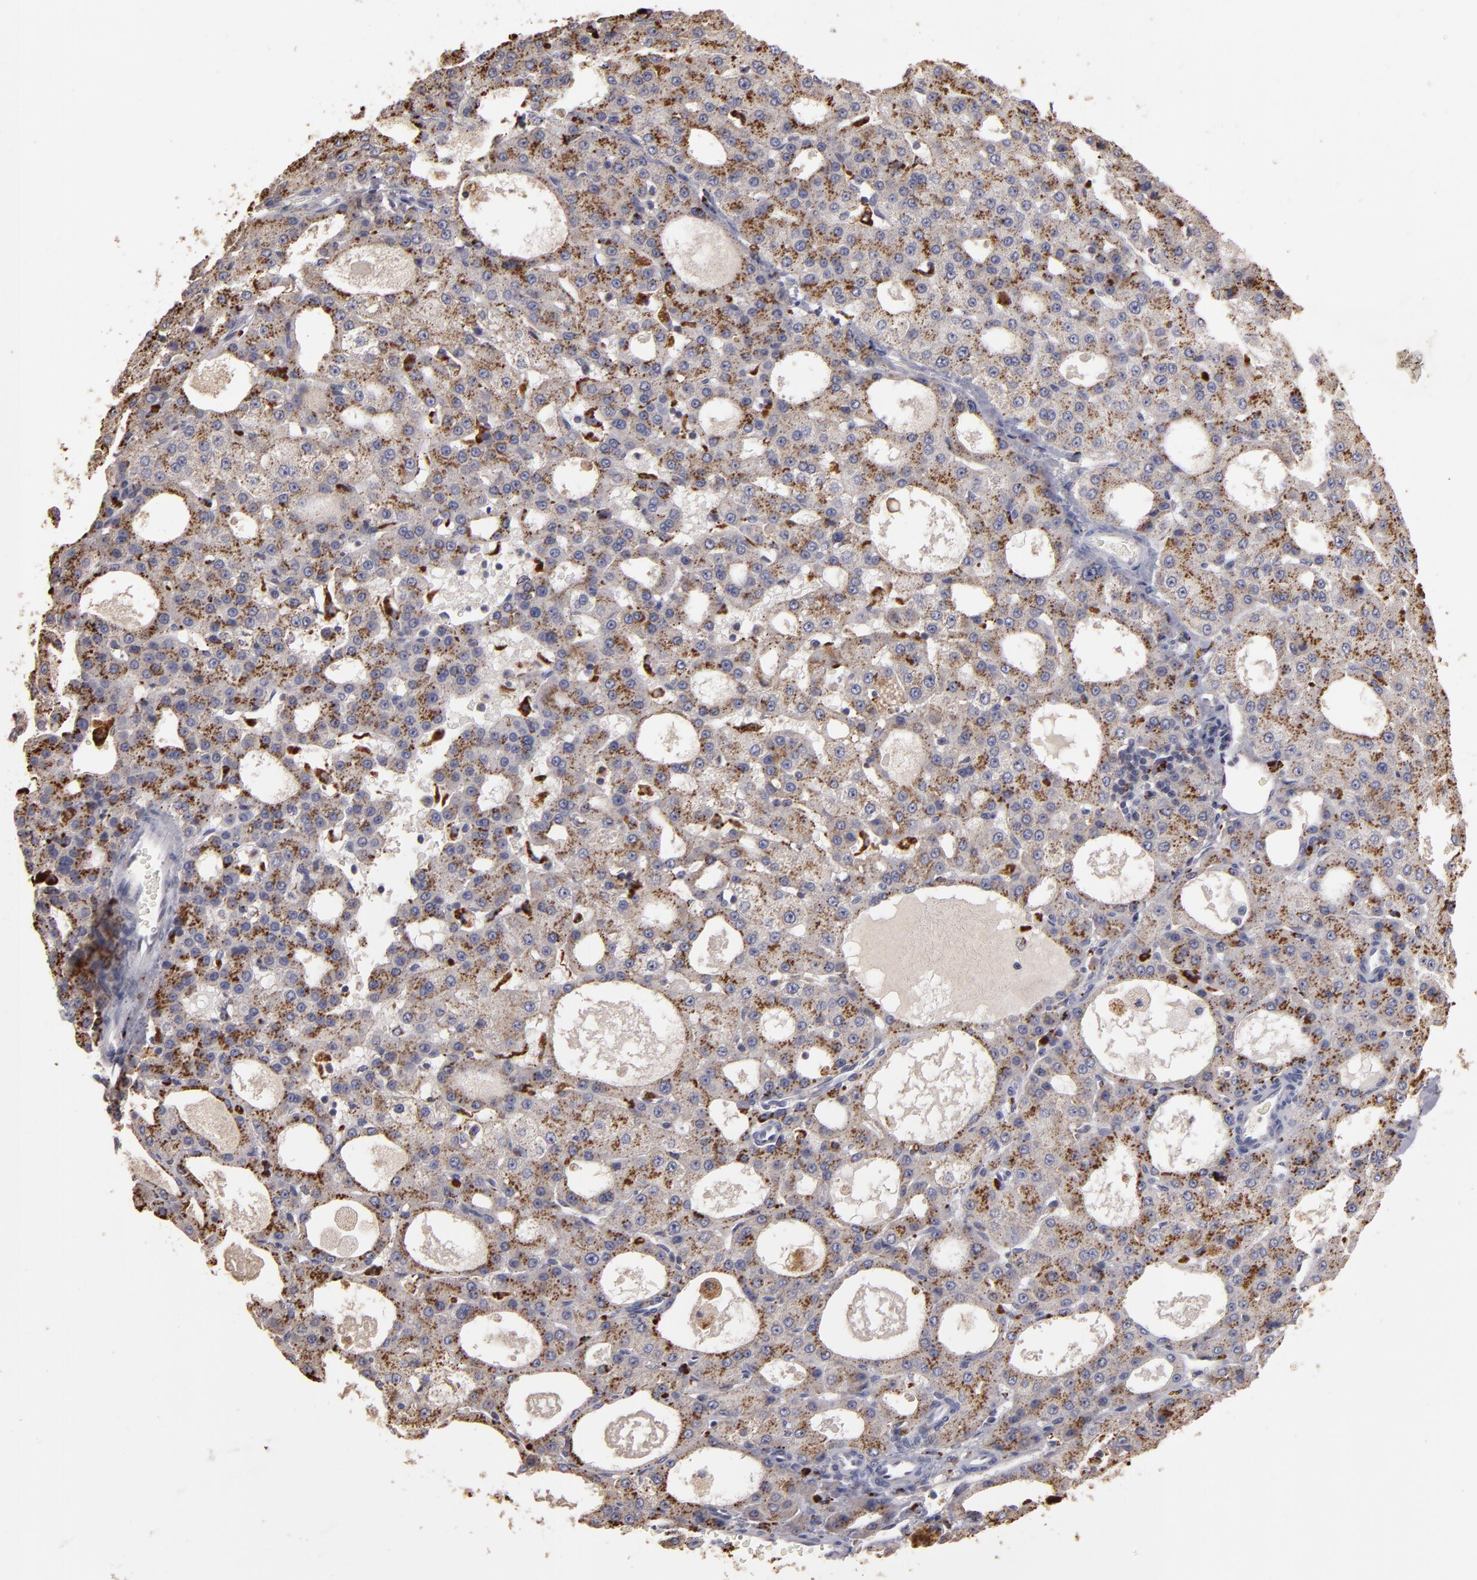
{"staining": {"intensity": "moderate", "quantity": "25%-75%", "location": "cytoplasmic/membranous"}, "tissue": "liver cancer", "cell_type": "Tumor cells", "image_type": "cancer", "snomed": [{"axis": "morphology", "description": "Carcinoma, Hepatocellular, NOS"}, {"axis": "topography", "description": "Liver"}], "caption": "IHC staining of liver hepatocellular carcinoma, which reveals medium levels of moderate cytoplasmic/membranous expression in about 25%-75% of tumor cells indicating moderate cytoplasmic/membranous protein expression. The staining was performed using DAB (brown) for protein detection and nuclei were counterstained in hematoxylin (blue).", "gene": "TRAF1", "patient": {"sex": "male", "age": 47}}